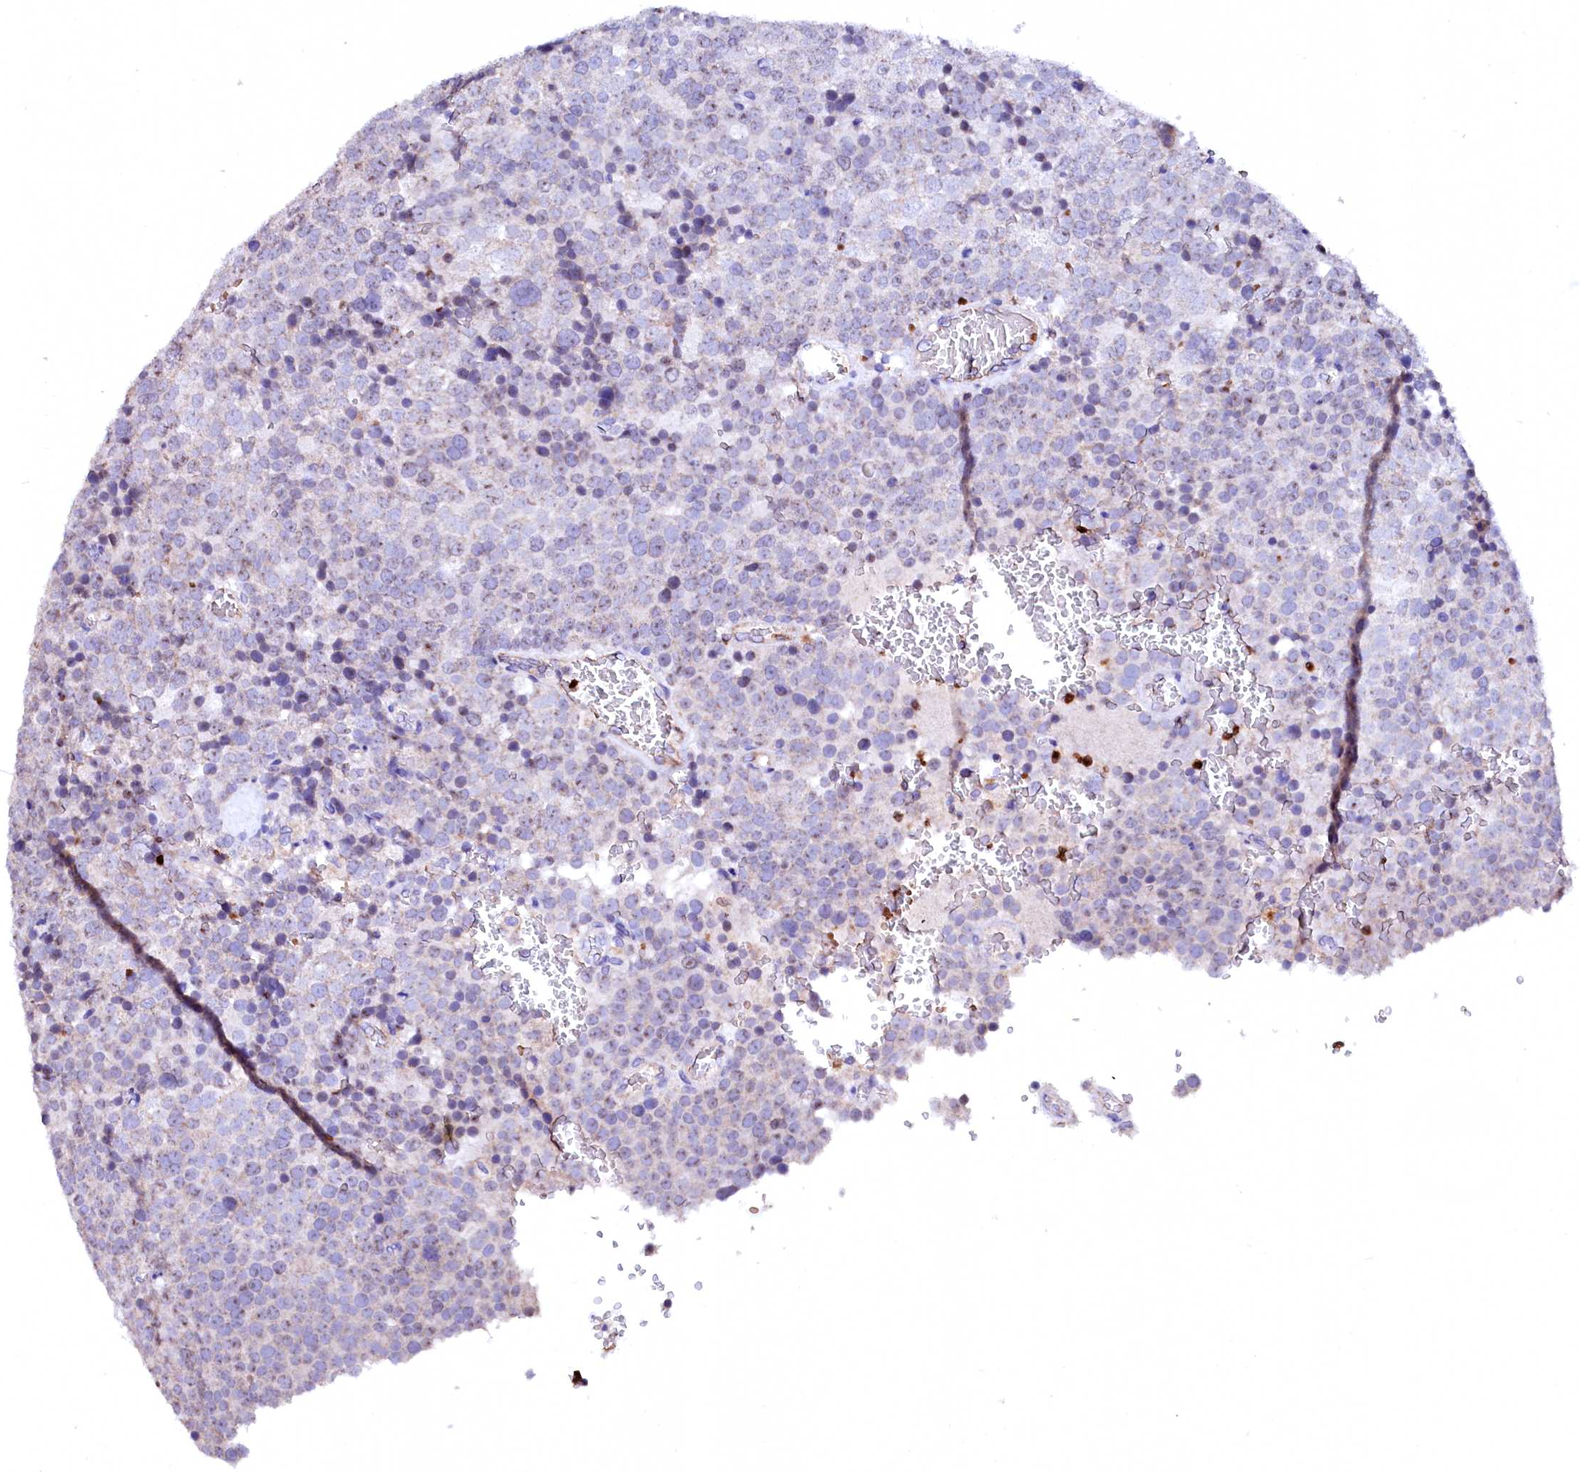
{"staining": {"intensity": "negative", "quantity": "none", "location": "none"}, "tissue": "testis cancer", "cell_type": "Tumor cells", "image_type": "cancer", "snomed": [{"axis": "morphology", "description": "Seminoma, NOS"}, {"axis": "topography", "description": "Testis"}], "caption": "Photomicrograph shows no protein staining in tumor cells of testis seminoma tissue. (DAB IHC visualized using brightfield microscopy, high magnification).", "gene": "RAB27A", "patient": {"sex": "male", "age": 71}}